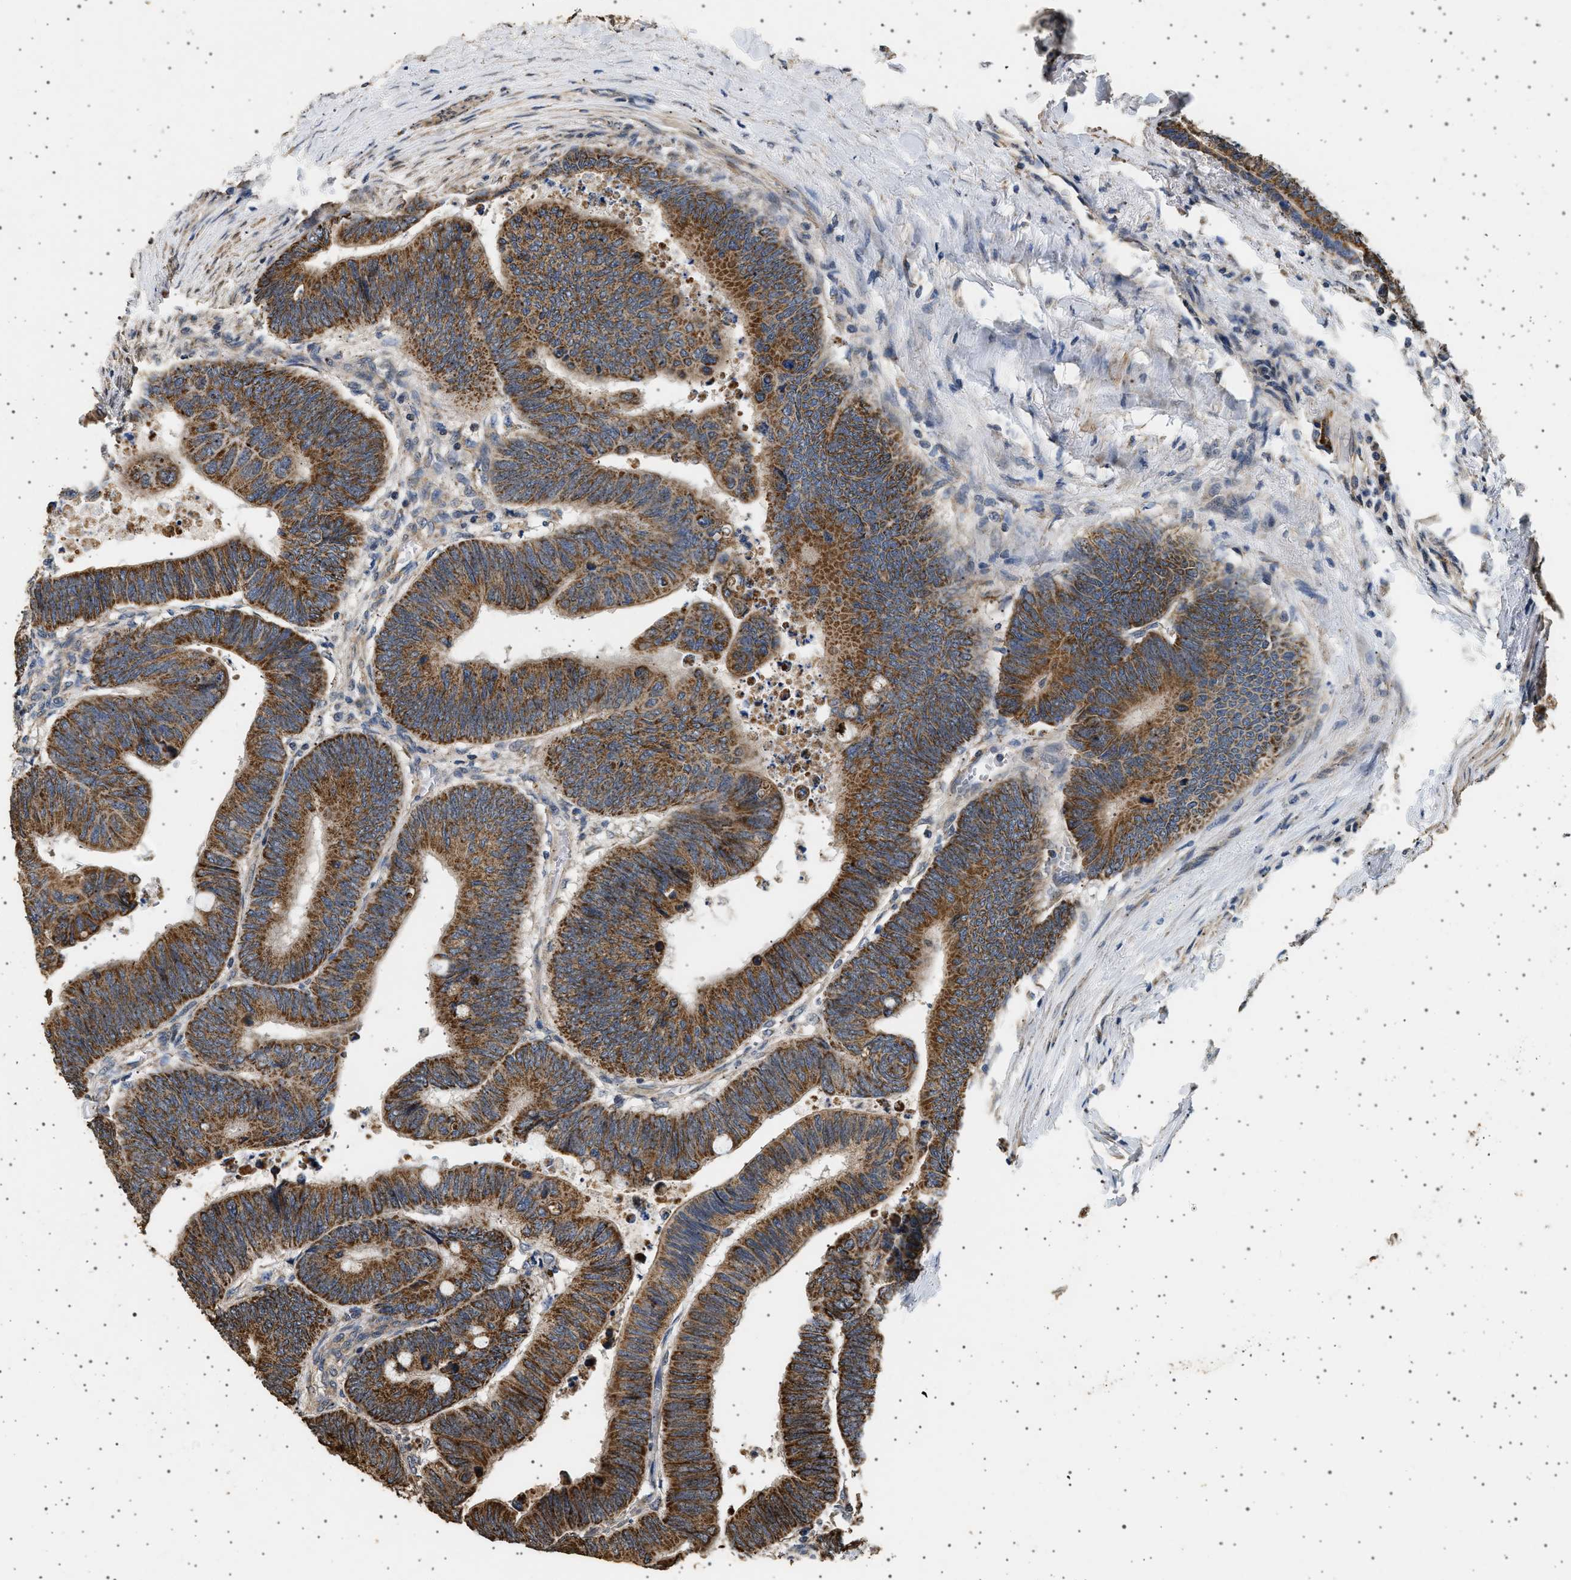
{"staining": {"intensity": "strong", "quantity": ">75%", "location": "cytoplasmic/membranous"}, "tissue": "colorectal cancer", "cell_type": "Tumor cells", "image_type": "cancer", "snomed": [{"axis": "morphology", "description": "Normal tissue, NOS"}, {"axis": "morphology", "description": "Adenocarcinoma, NOS"}, {"axis": "topography", "description": "Rectum"}, {"axis": "topography", "description": "Peripheral nerve tissue"}], "caption": "Tumor cells display high levels of strong cytoplasmic/membranous expression in approximately >75% of cells in adenocarcinoma (colorectal).", "gene": "KCNA4", "patient": {"sex": "male", "age": 92}}